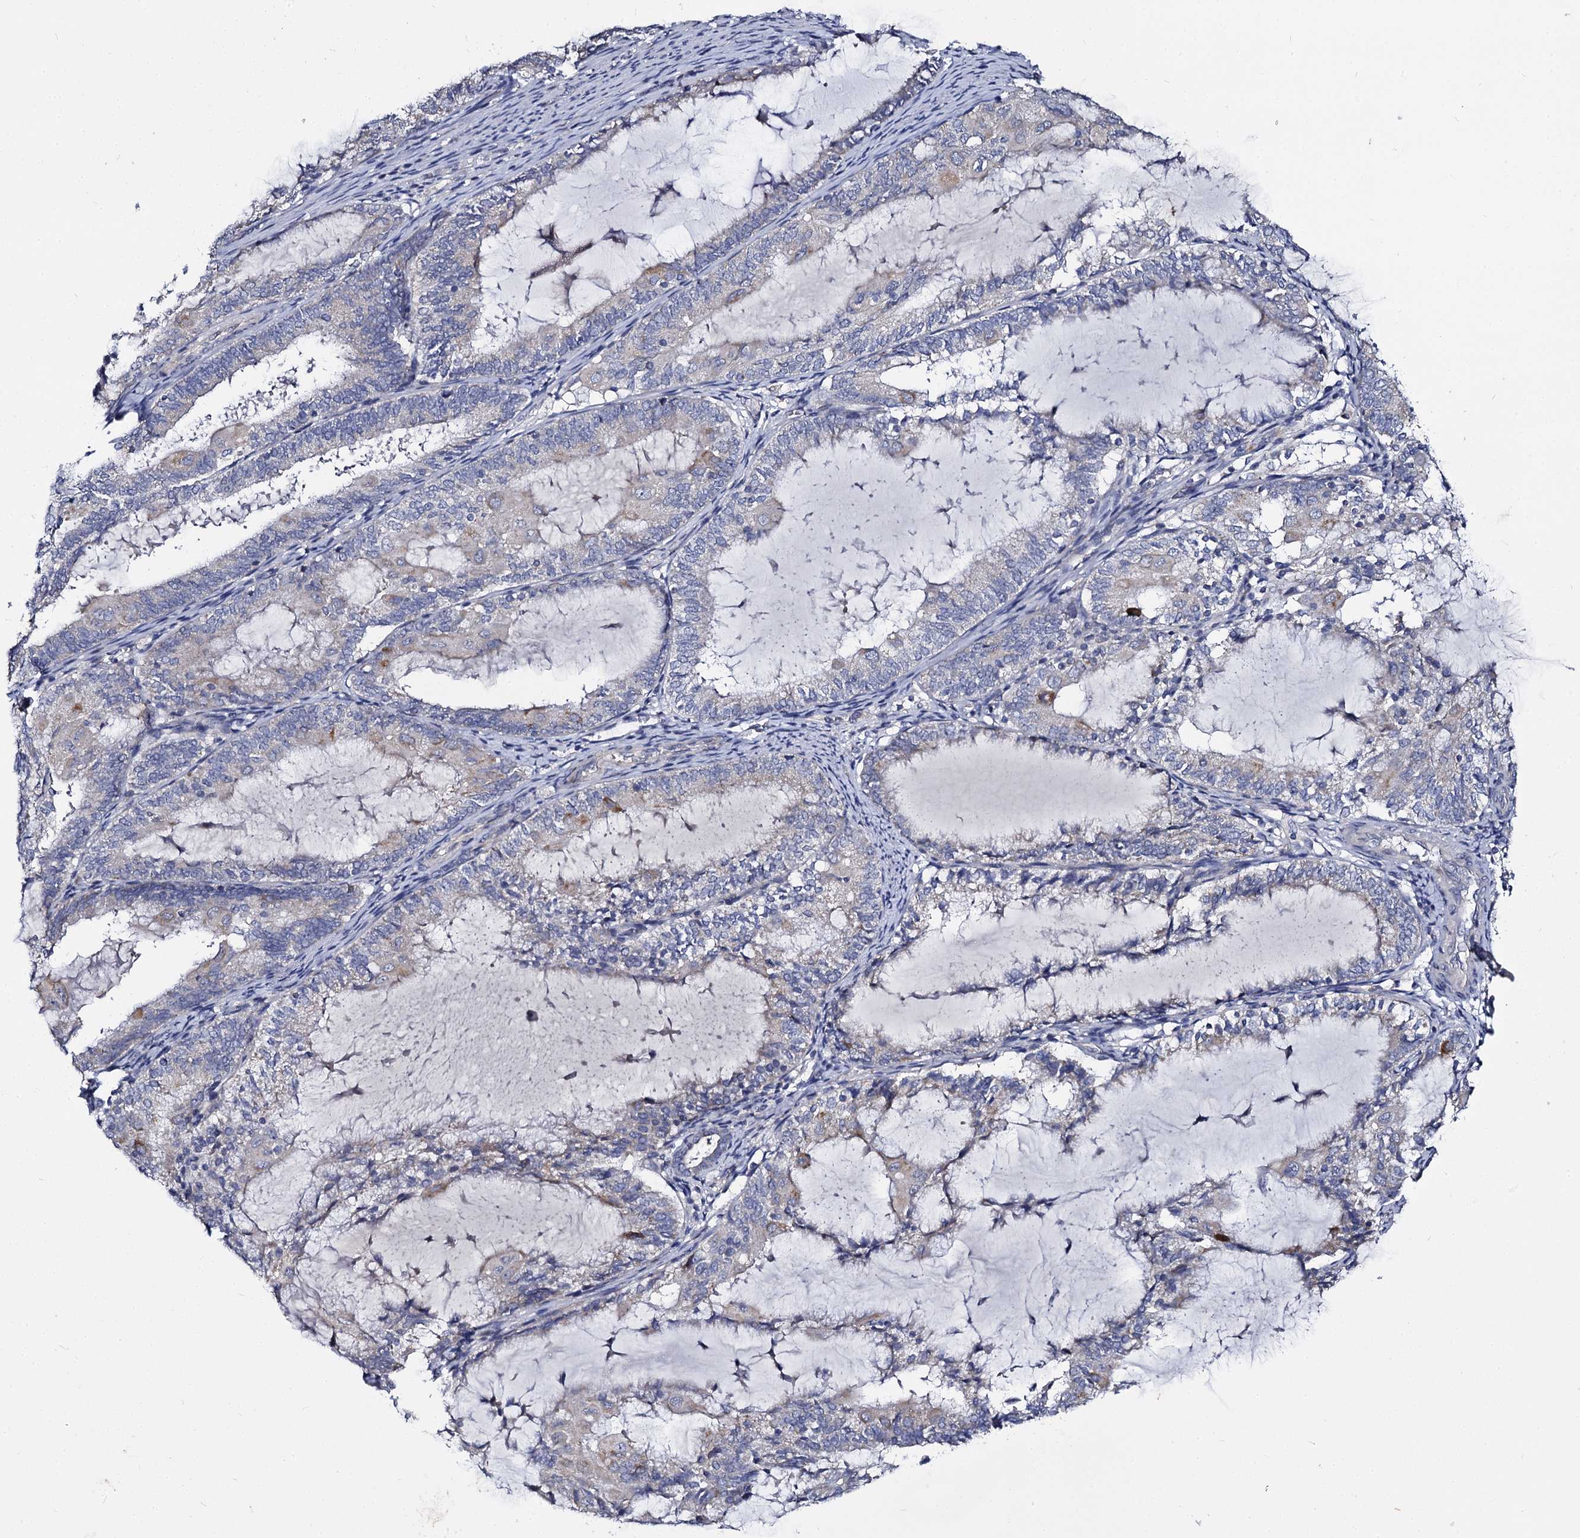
{"staining": {"intensity": "negative", "quantity": "none", "location": "none"}, "tissue": "endometrial cancer", "cell_type": "Tumor cells", "image_type": "cancer", "snomed": [{"axis": "morphology", "description": "Adenocarcinoma, NOS"}, {"axis": "topography", "description": "Endometrium"}], "caption": "DAB immunohistochemical staining of human endometrial adenocarcinoma reveals no significant staining in tumor cells.", "gene": "PANX2", "patient": {"sex": "female", "age": 81}}